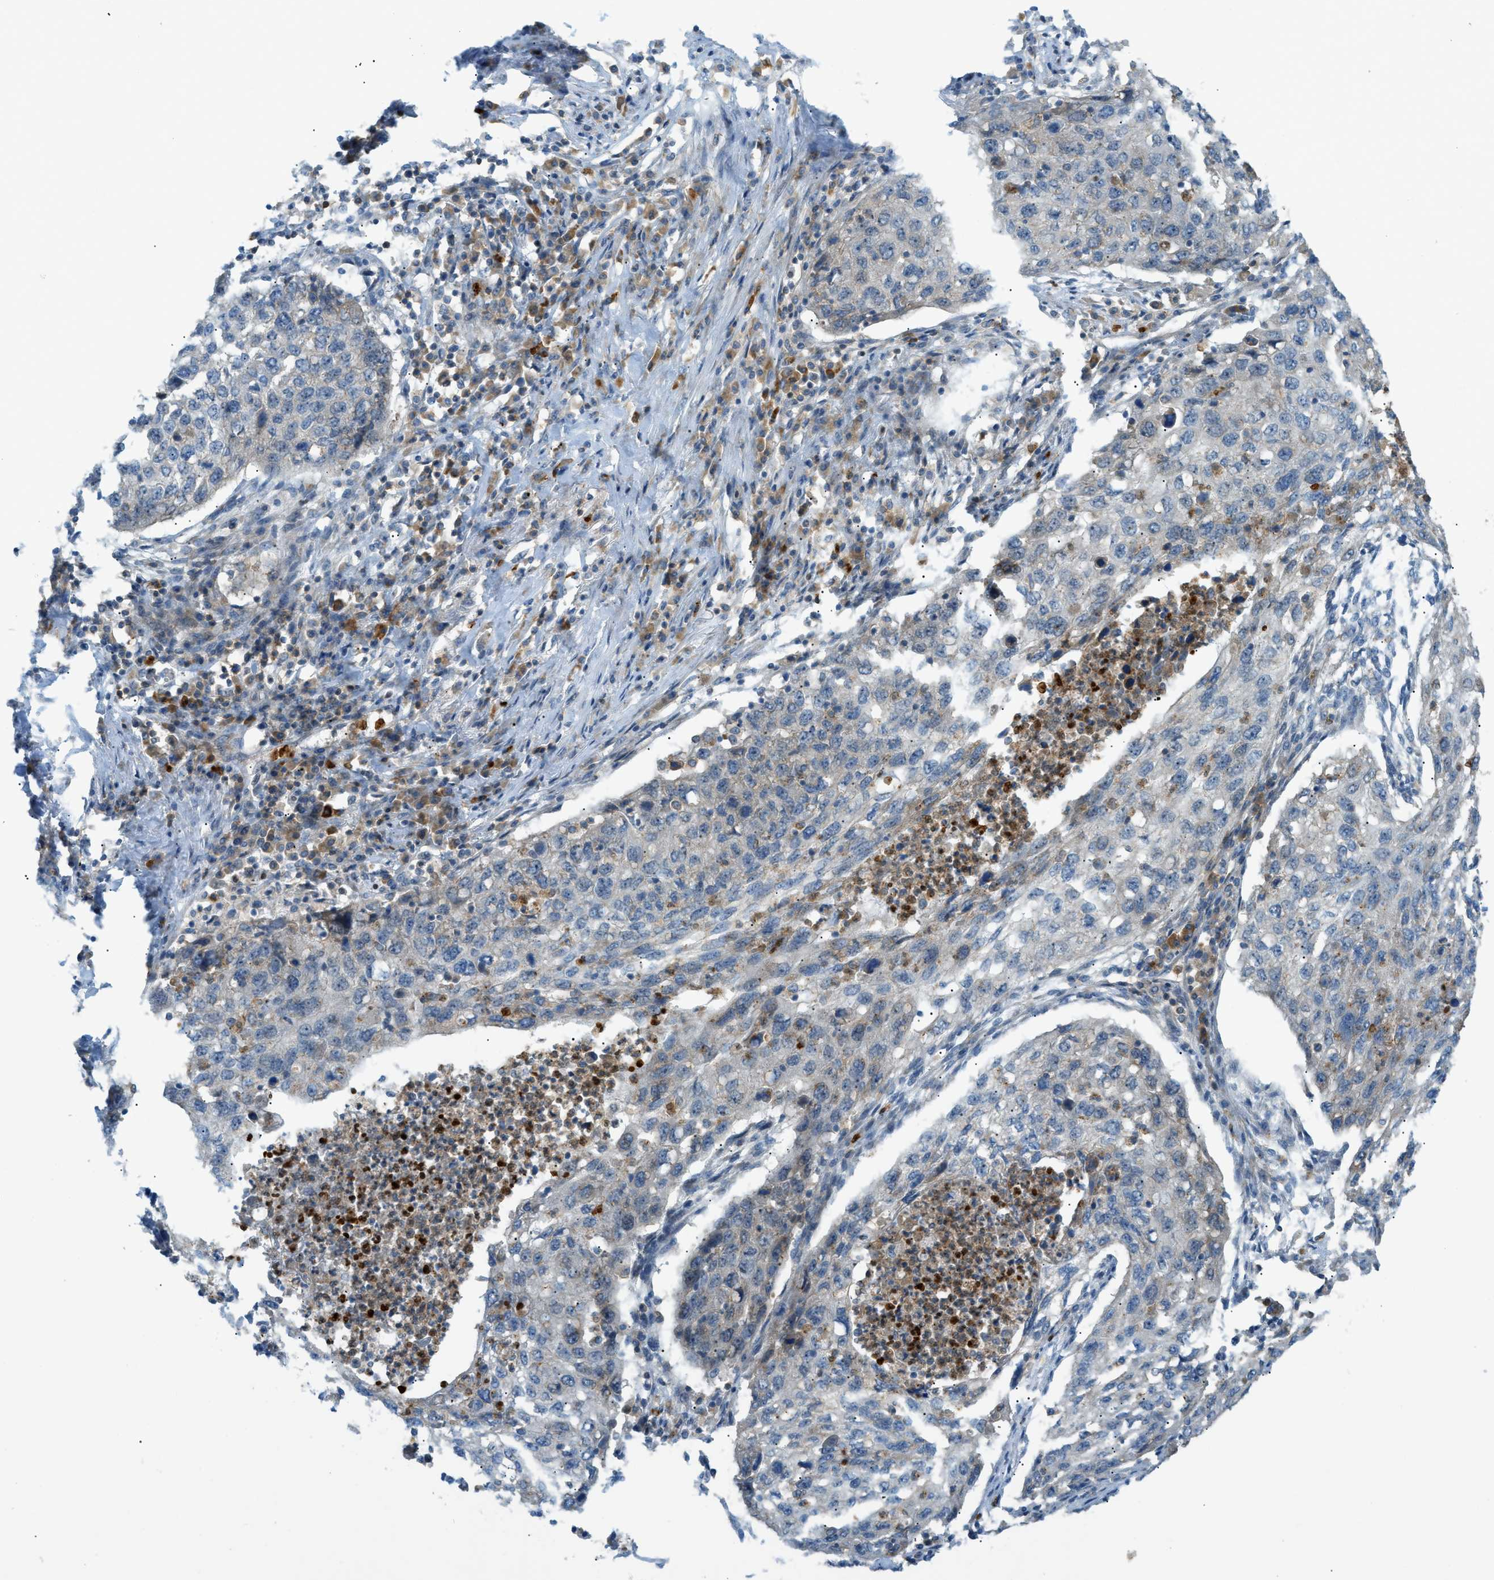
{"staining": {"intensity": "weak", "quantity": "<25%", "location": "cytoplasmic/membranous"}, "tissue": "lung cancer", "cell_type": "Tumor cells", "image_type": "cancer", "snomed": [{"axis": "morphology", "description": "Squamous cell carcinoma, NOS"}, {"axis": "topography", "description": "Lung"}], "caption": "This micrograph is of squamous cell carcinoma (lung) stained with IHC to label a protein in brown with the nuclei are counter-stained blue. There is no expression in tumor cells. (DAB (3,3'-diaminobenzidine) immunohistochemistry visualized using brightfield microscopy, high magnification).", "gene": "GRK6", "patient": {"sex": "female", "age": 63}}